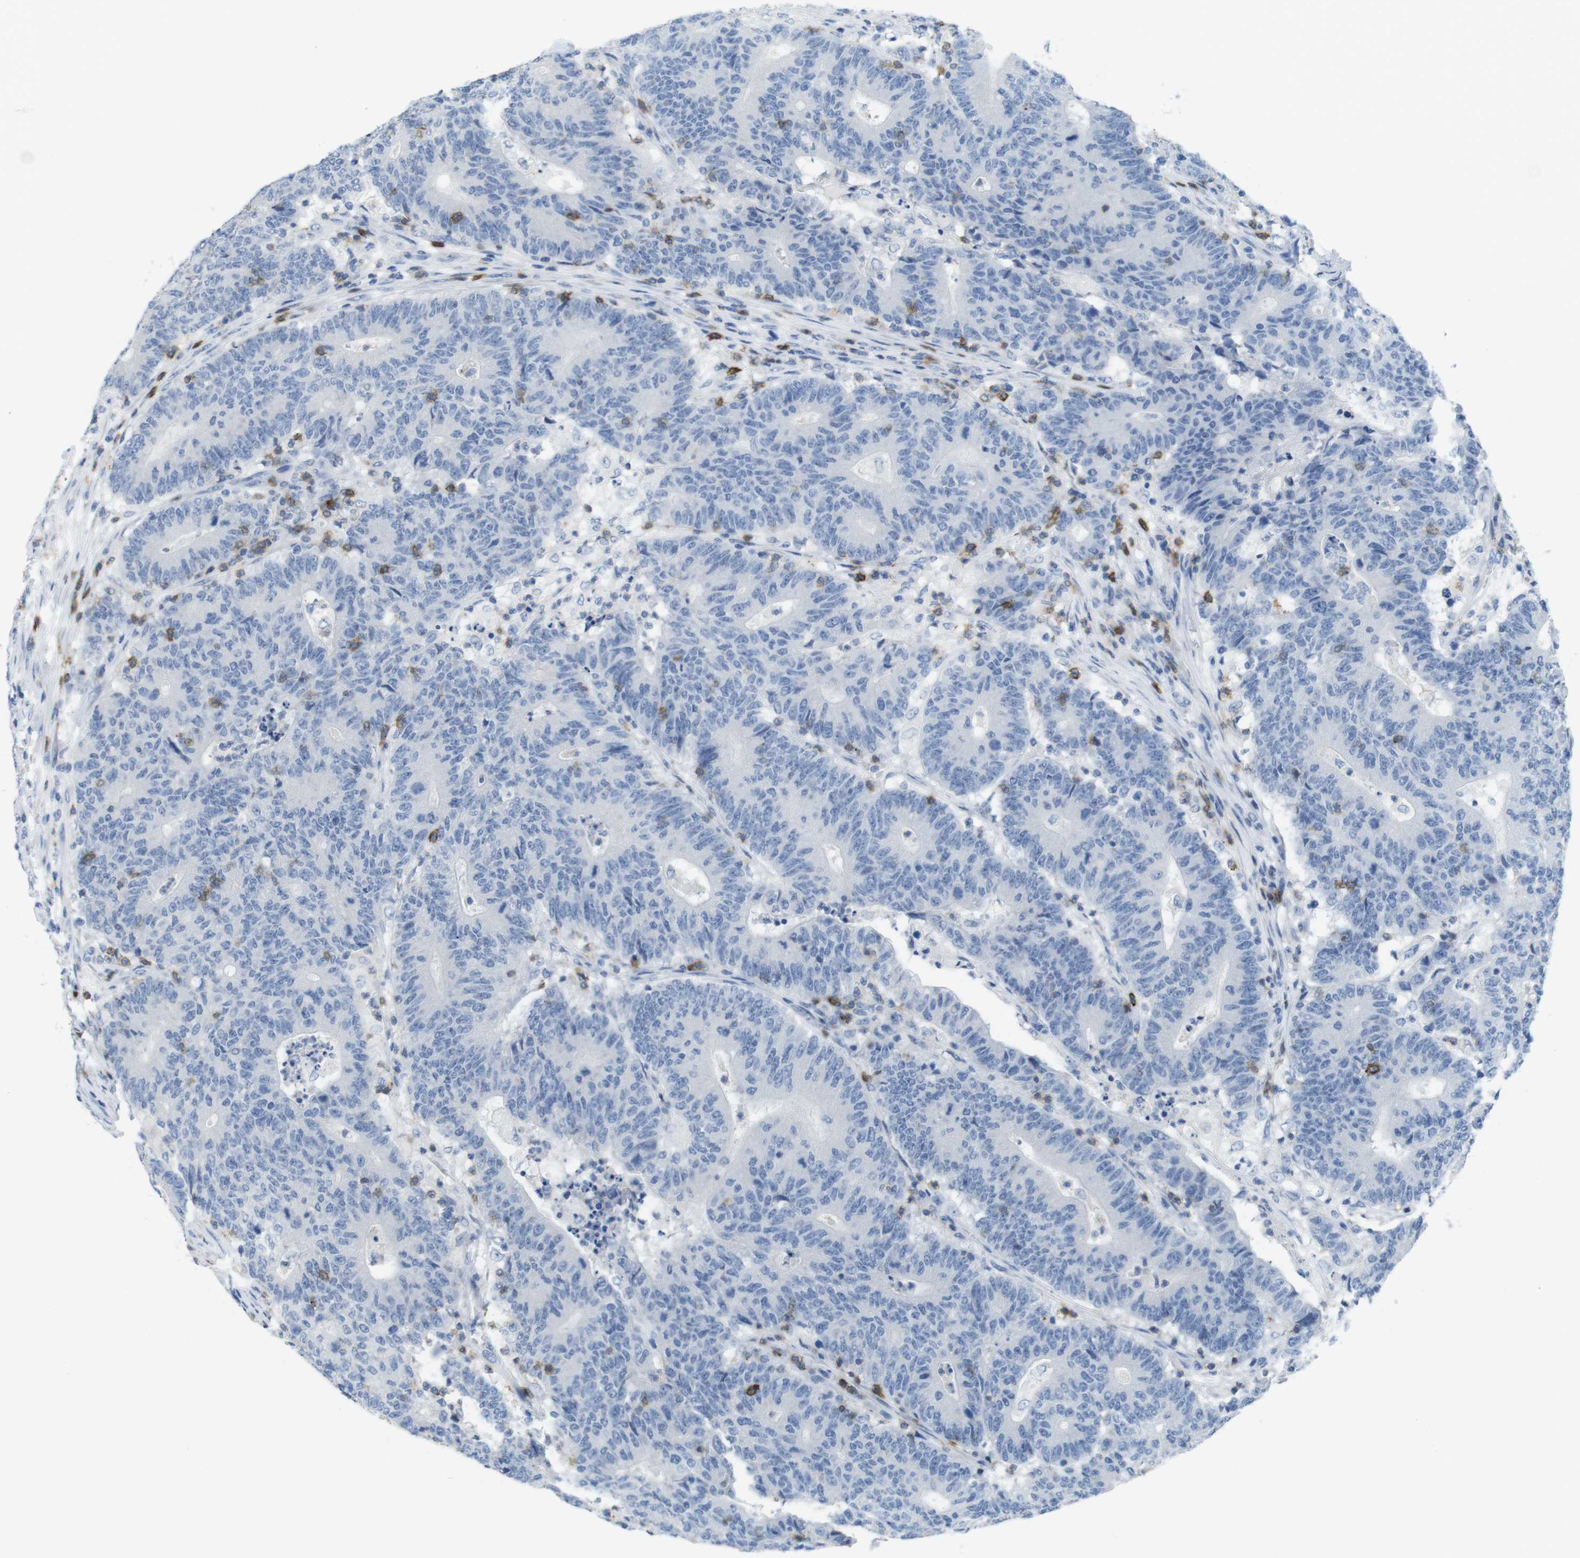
{"staining": {"intensity": "negative", "quantity": "none", "location": "none"}, "tissue": "colorectal cancer", "cell_type": "Tumor cells", "image_type": "cancer", "snomed": [{"axis": "morphology", "description": "Normal tissue, NOS"}, {"axis": "morphology", "description": "Adenocarcinoma, NOS"}, {"axis": "topography", "description": "Colon"}], "caption": "High power microscopy histopathology image of an immunohistochemistry (IHC) image of colorectal adenocarcinoma, revealing no significant expression in tumor cells.", "gene": "CD5", "patient": {"sex": "female", "age": 75}}